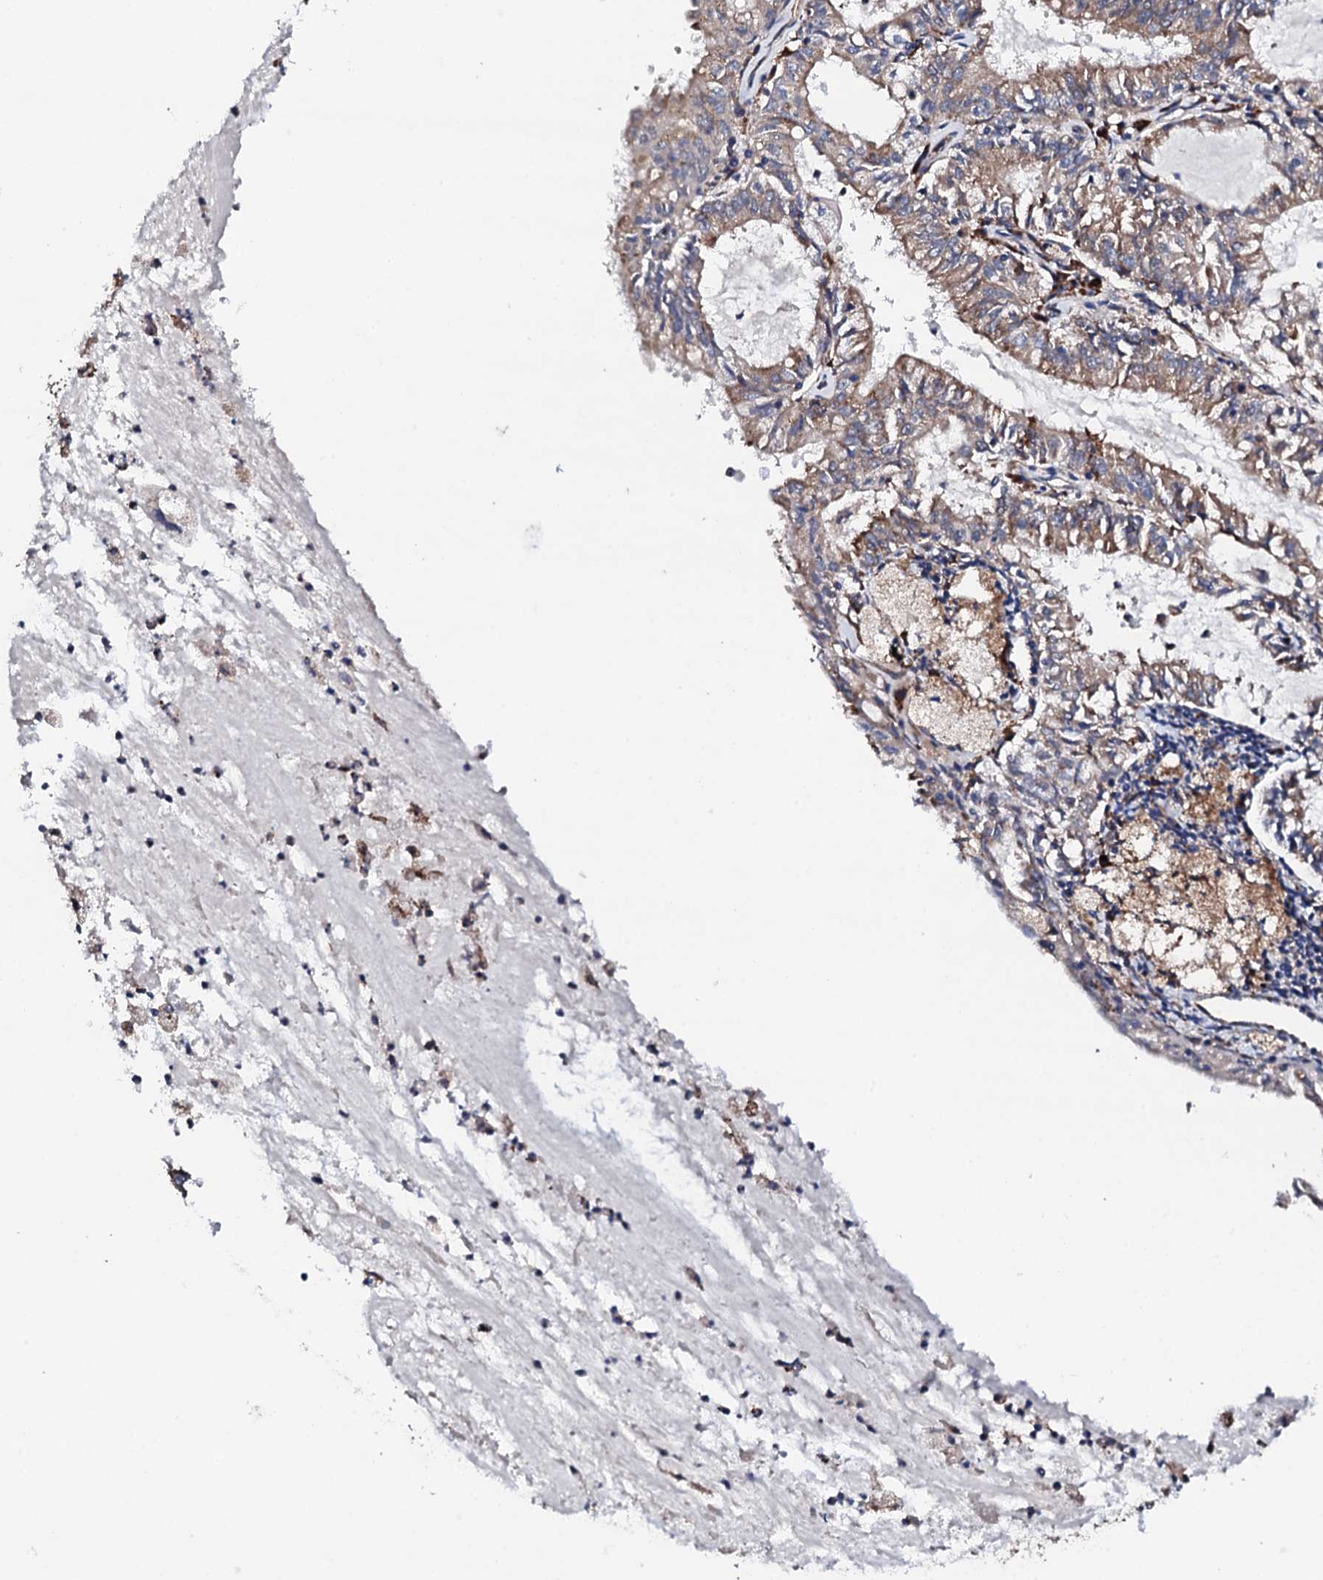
{"staining": {"intensity": "weak", "quantity": ">75%", "location": "cytoplasmic/membranous"}, "tissue": "endometrial cancer", "cell_type": "Tumor cells", "image_type": "cancer", "snomed": [{"axis": "morphology", "description": "Adenocarcinoma, NOS"}, {"axis": "topography", "description": "Endometrium"}], "caption": "High-power microscopy captured an immunohistochemistry micrograph of endometrial adenocarcinoma, revealing weak cytoplasmic/membranous positivity in approximately >75% of tumor cells. (Brightfield microscopy of DAB IHC at high magnification).", "gene": "LIPT2", "patient": {"sex": "female", "age": 57}}